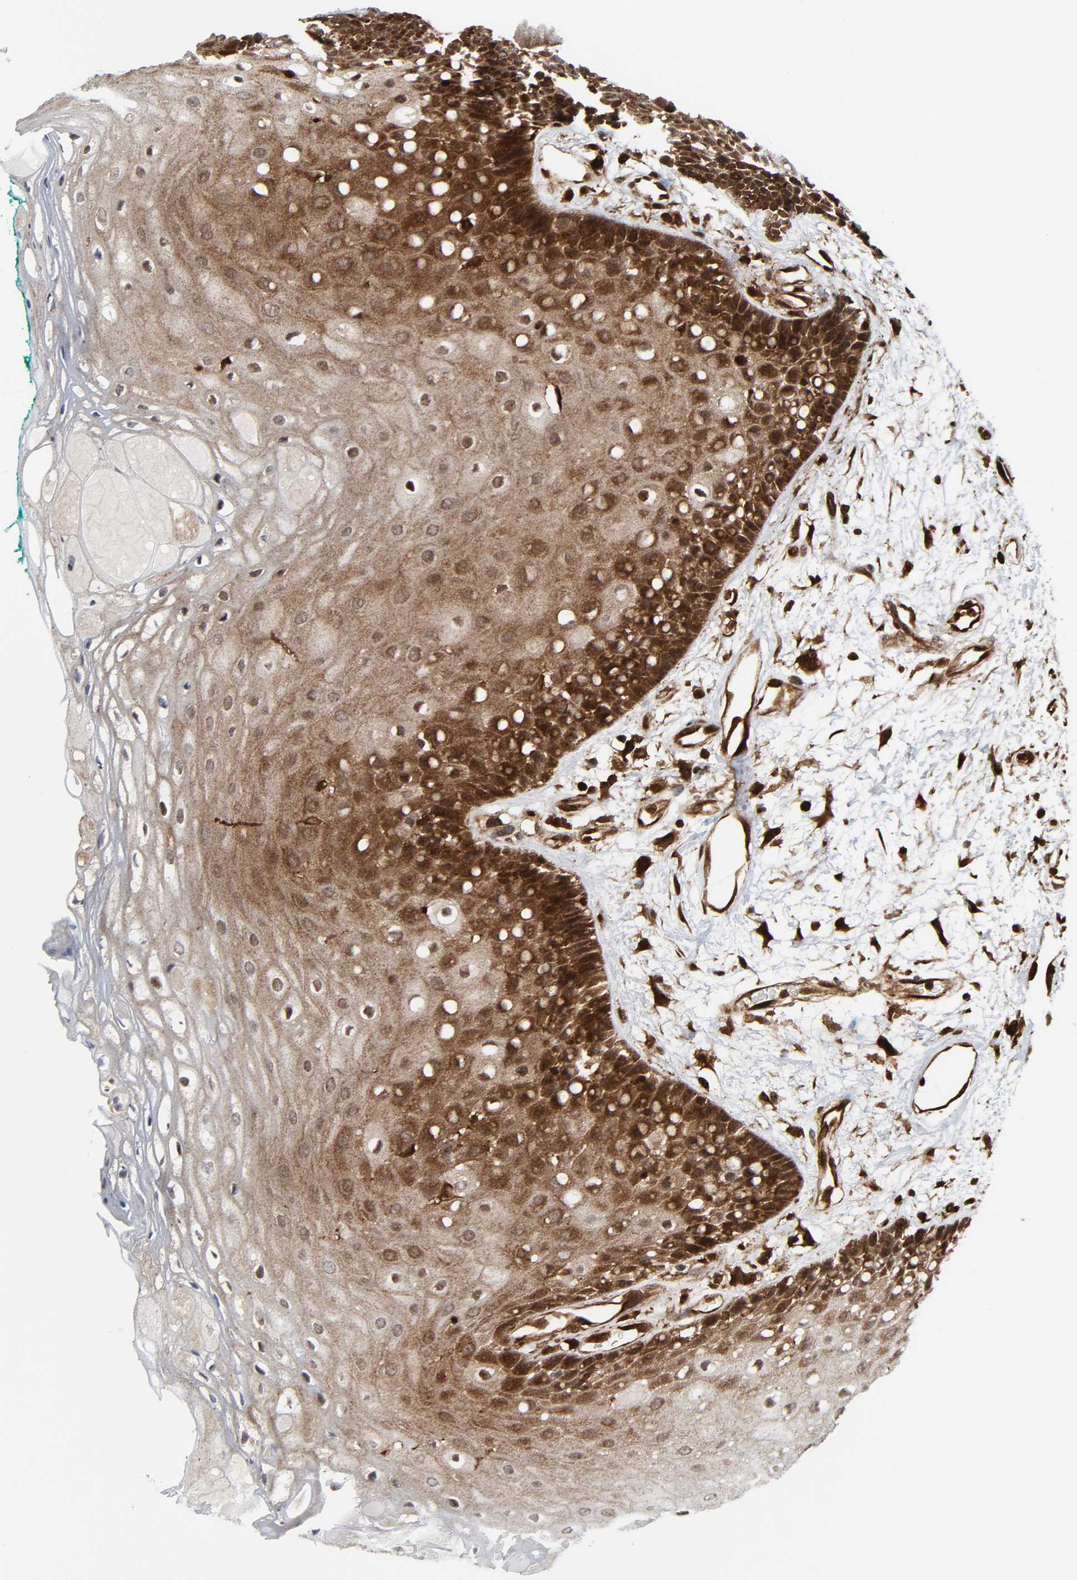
{"staining": {"intensity": "strong", "quantity": "<25%", "location": "cytoplasmic/membranous,nuclear"}, "tissue": "oral mucosa", "cell_type": "Squamous epithelial cells", "image_type": "normal", "snomed": [{"axis": "morphology", "description": "Normal tissue, NOS"}, {"axis": "morphology", "description": "Squamous cell carcinoma, NOS"}, {"axis": "topography", "description": "Skeletal muscle"}, {"axis": "topography", "description": "Oral tissue"}, {"axis": "topography", "description": "Head-Neck"}], "caption": "IHC staining of unremarkable oral mucosa, which exhibits medium levels of strong cytoplasmic/membranous,nuclear staining in approximately <25% of squamous epithelial cells indicating strong cytoplasmic/membranous,nuclear protein staining. The staining was performed using DAB (3,3'-diaminobenzidine) (brown) for protein detection and nuclei were counterstained in hematoxylin (blue).", "gene": "MAPK1", "patient": {"sex": "female", "age": 84}}